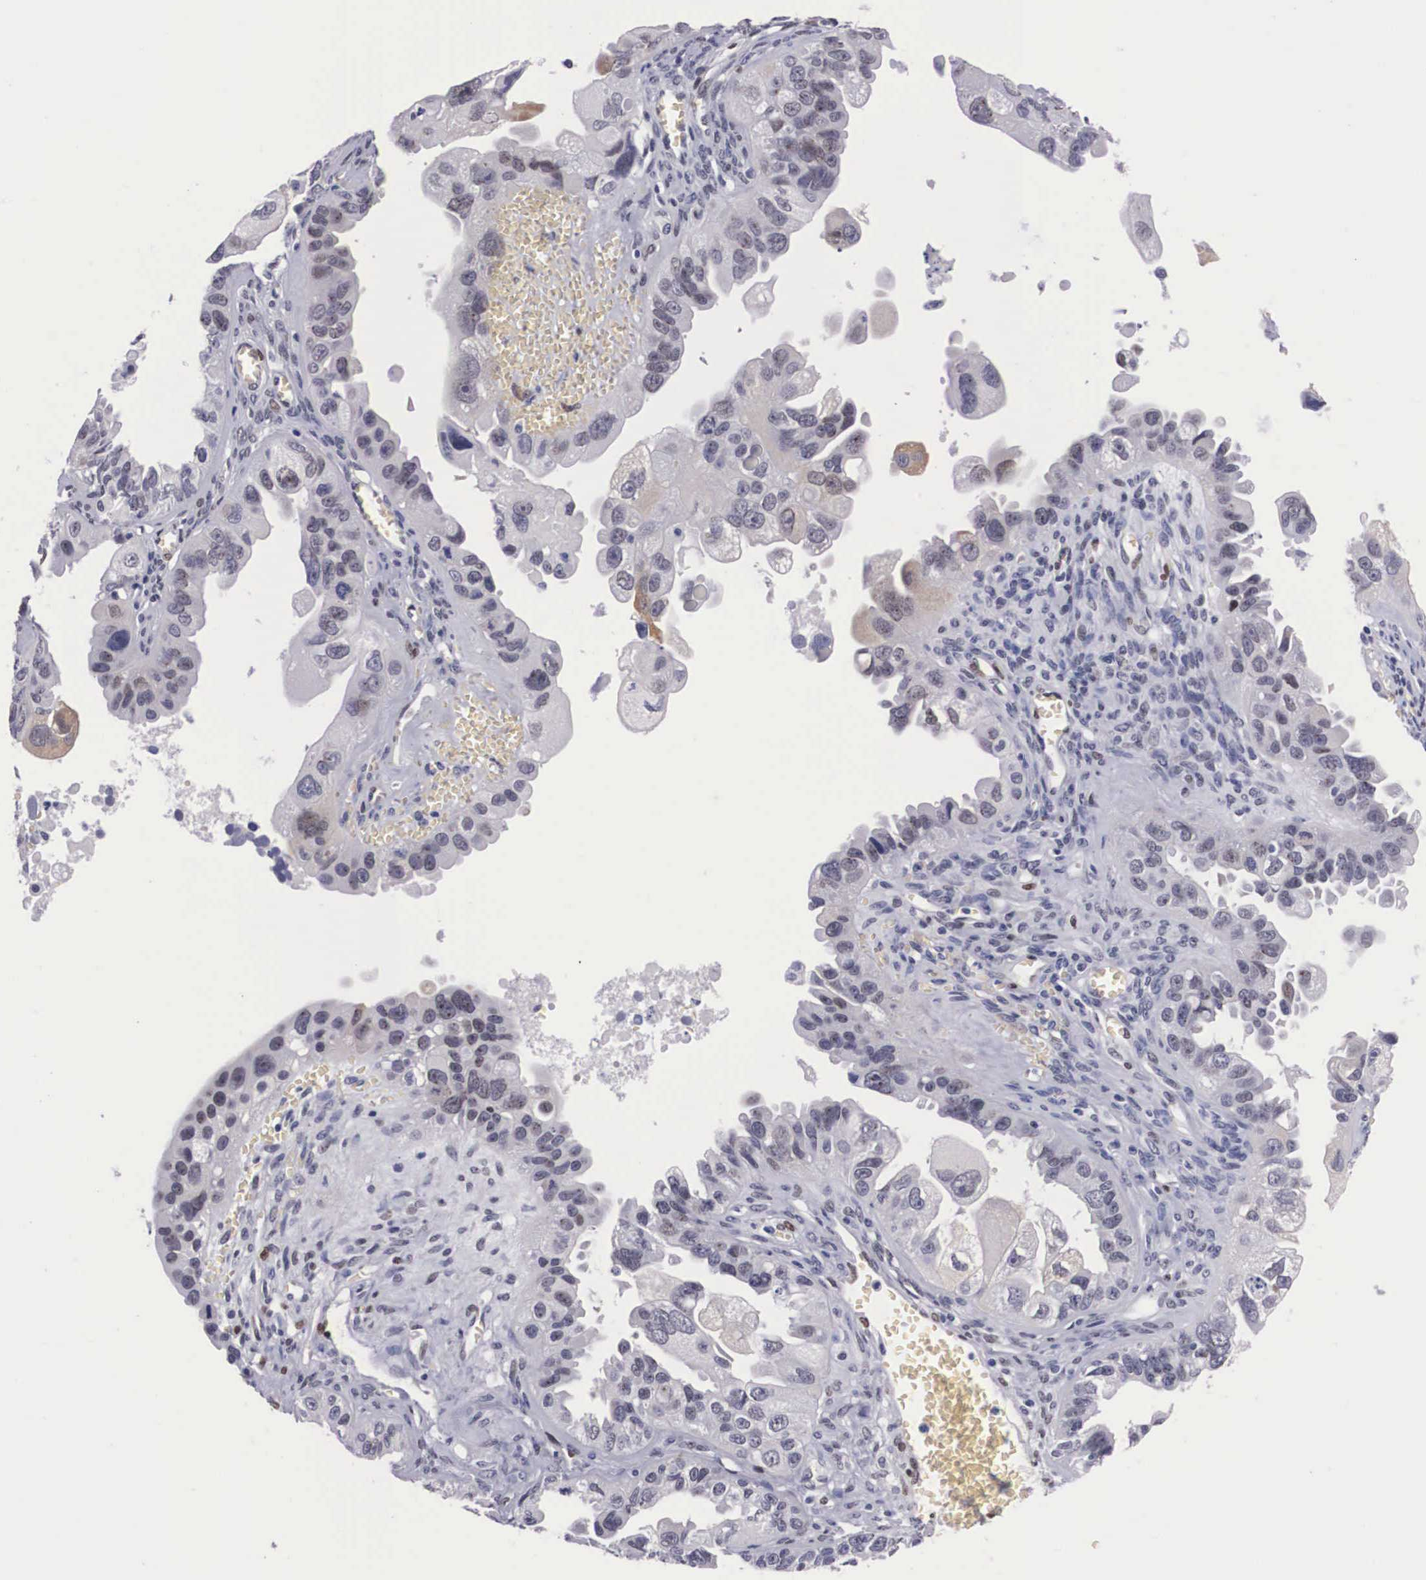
{"staining": {"intensity": "moderate", "quantity": "<25%", "location": "nuclear"}, "tissue": "ovarian cancer", "cell_type": "Tumor cells", "image_type": "cancer", "snomed": [{"axis": "morphology", "description": "Carcinoma, endometroid"}, {"axis": "topography", "description": "Ovary"}], "caption": "IHC photomicrograph of neoplastic tissue: human ovarian cancer stained using immunohistochemistry displays low levels of moderate protein expression localized specifically in the nuclear of tumor cells, appearing as a nuclear brown color.", "gene": "KHDRBS3", "patient": {"sex": "female", "age": 85}}